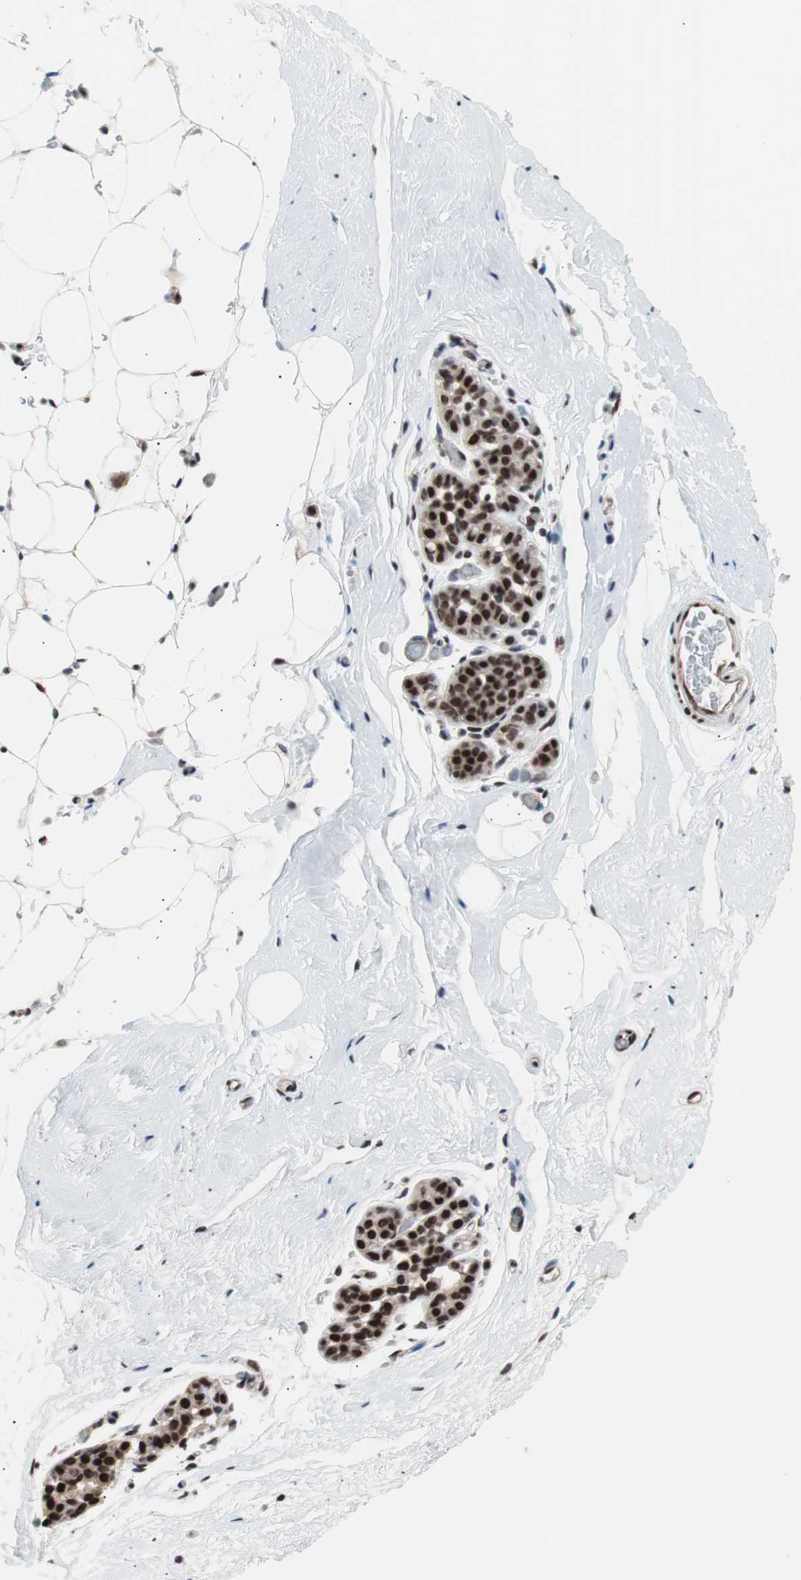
{"staining": {"intensity": "moderate", "quantity": ">75%", "location": "nuclear"}, "tissue": "breast", "cell_type": "Adipocytes", "image_type": "normal", "snomed": [{"axis": "morphology", "description": "Normal tissue, NOS"}, {"axis": "topography", "description": "Breast"}], "caption": "The micrograph demonstrates staining of benign breast, revealing moderate nuclear protein positivity (brown color) within adipocytes. Ihc stains the protein of interest in brown and the nuclei are stained blue.", "gene": "POGZ", "patient": {"sex": "female", "age": 75}}